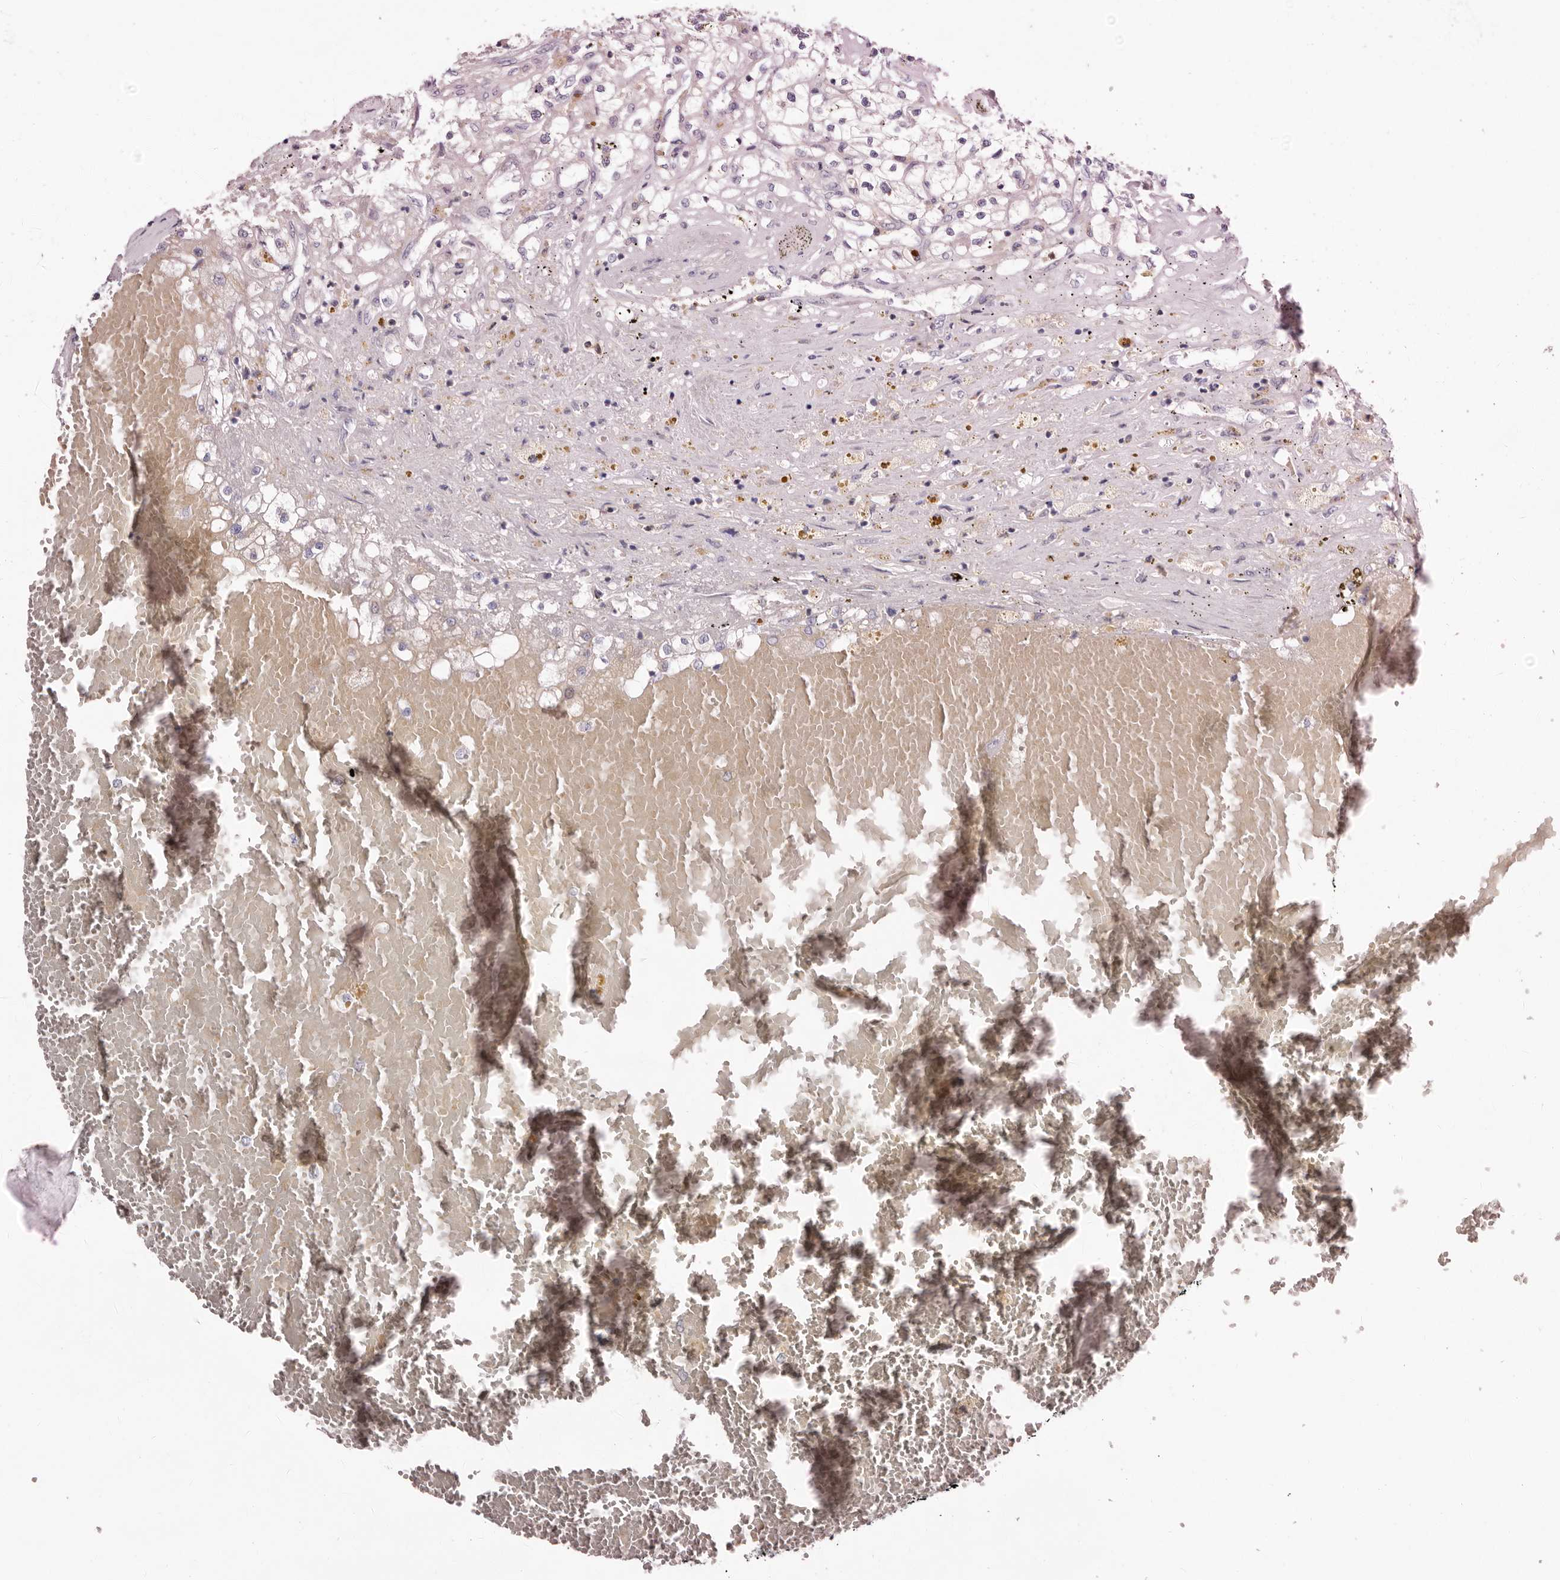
{"staining": {"intensity": "negative", "quantity": "none", "location": "none"}, "tissue": "renal cancer", "cell_type": "Tumor cells", "image_type": "cancer", "snomed": [{"axis": "morphology", "description": "Normal tissue, NOS"}, {"axis": "morphology", "description": "Adenocarcinoma, NOS"}, {"axis": "topography", "description": "Kidney"}], "caption": "Immunohistochemistry image of renal adenocarcinoma stained for a protein (brown), which reveals no staining in tumor cells.", "gene": "S1PR5", "patient": {"sex": "male", "age": 68}}